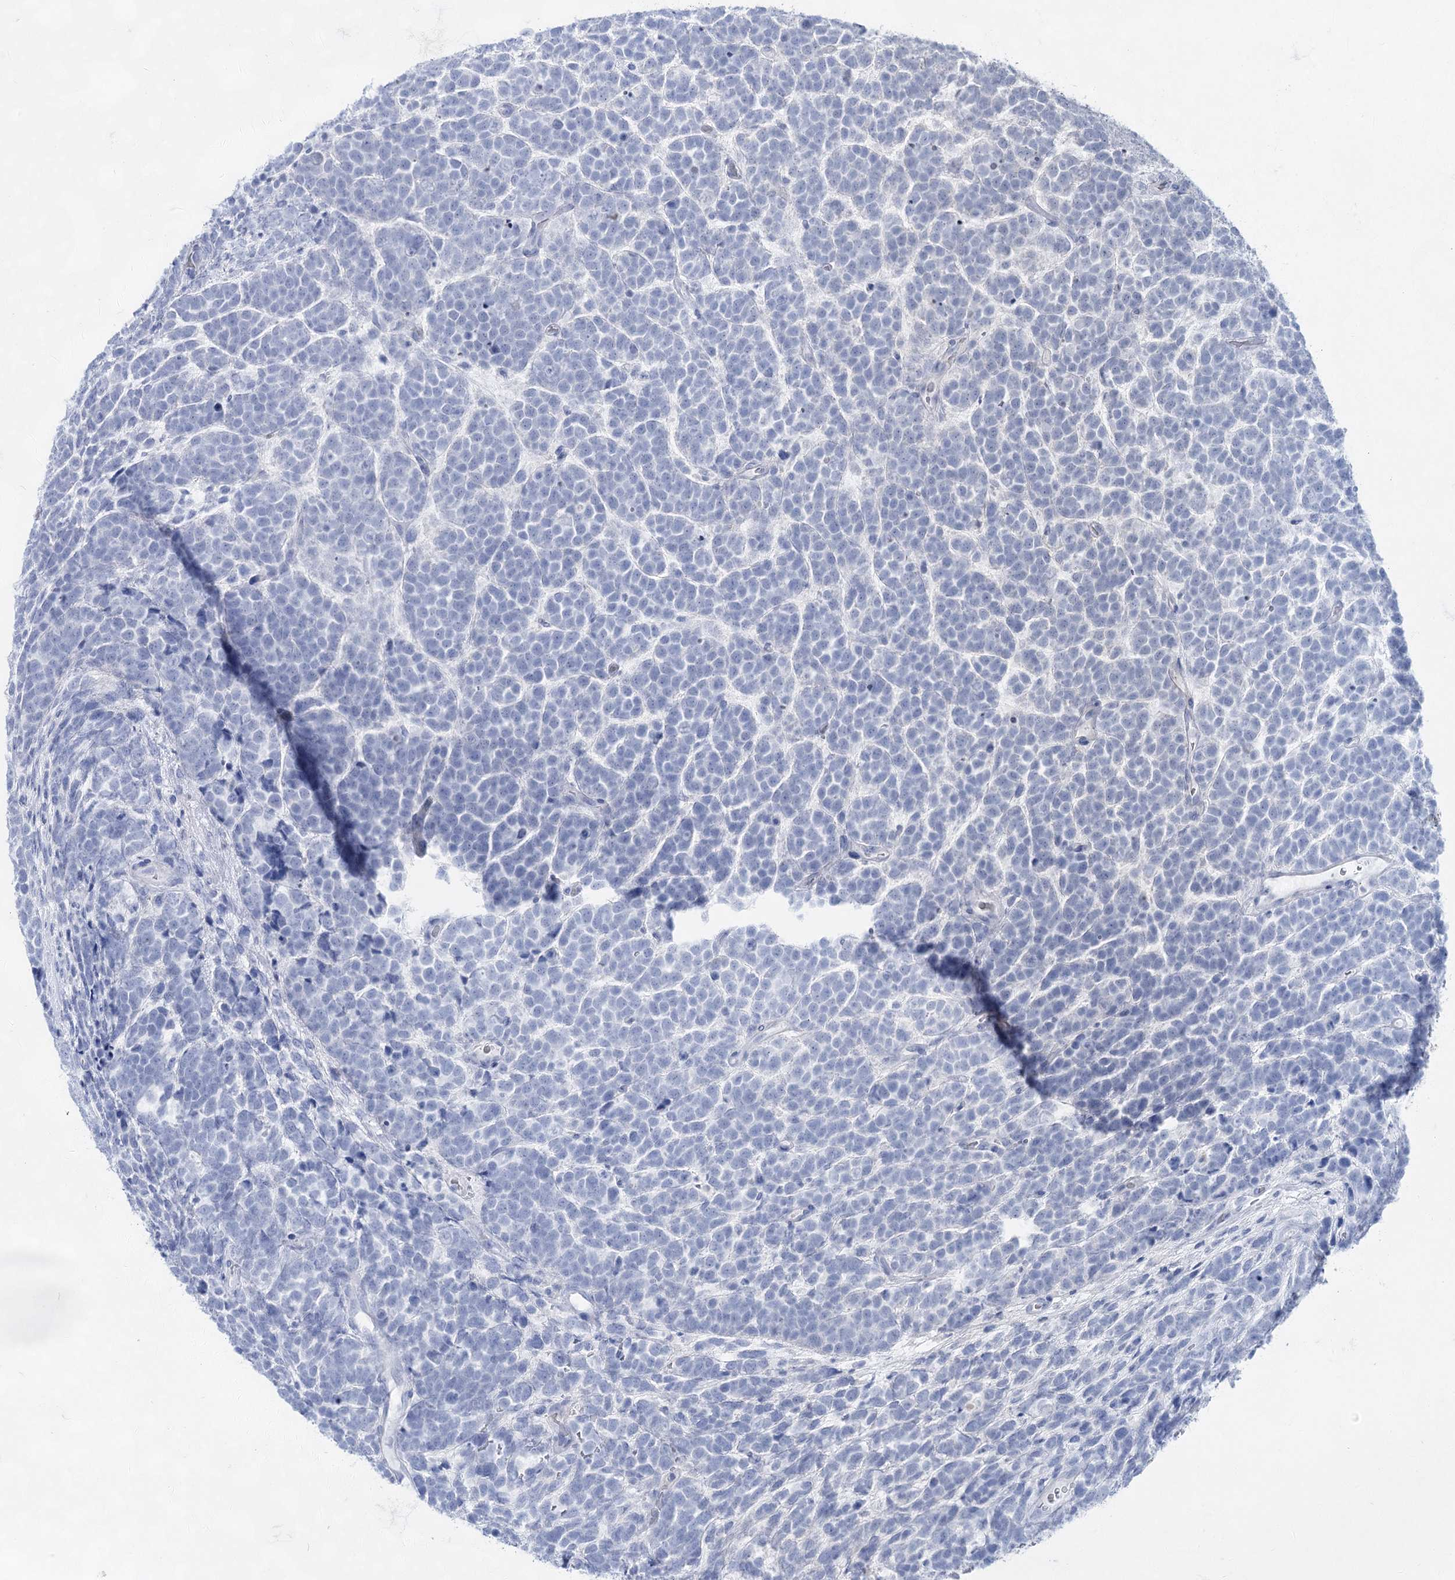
{"staining": {"intensity": "negative", "quantity": "none", "location": "none"}, "tissue": "urothelial cancer", "cell_type": "Tumor cells", "image_type": "cancer", "snomed": [{"axis": "morphology", "description": "Urothelial carcinoma, High grade"}, {"axis": "topography", "description": "Urinary bladder"}], "caption": "Immunohistochemical staining of human urothelial cancer shows no significant expression in tumor cells.", "gene": "ACRV1", "patient": {"sex": "female", "age": 82}}